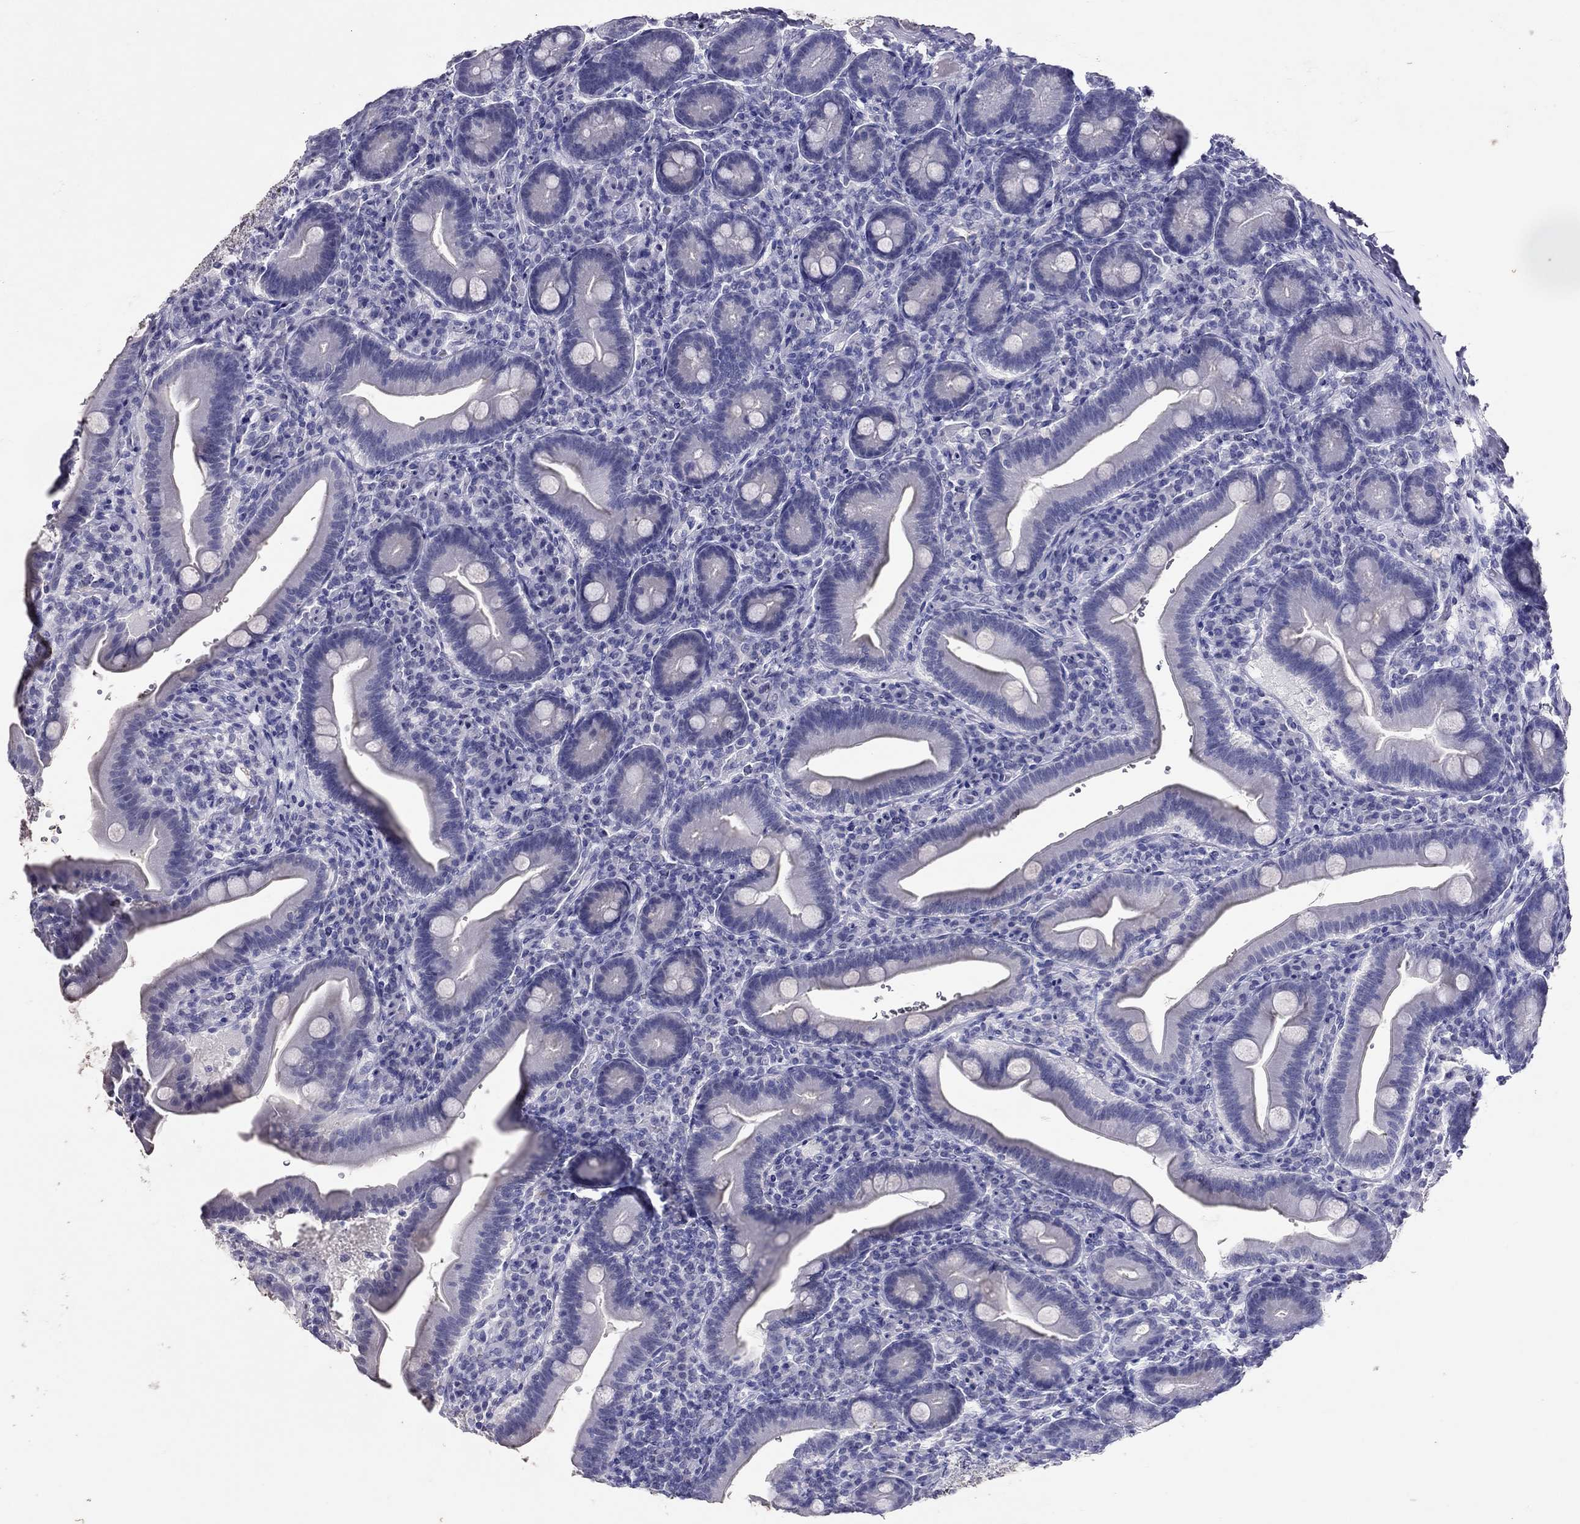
{"staining": {"intensity": "negative", "quantity": "none", "location": "none"}, "tissue": "small intestine", "cell_type": "Glandular cells", "image_type": "normal", "snomed": [{"axis": "morphology", "description": "Normal tissue, NOS"}, {"axis": "topography", "description": "Small intestine"}], "caption": "IHC micrograph of unremarkable small intestine stained for a protein (brown), which reveals no staining in glandular cells.", "gene": "PSMB11", "patient": {"sex": "male", "age": 66}}